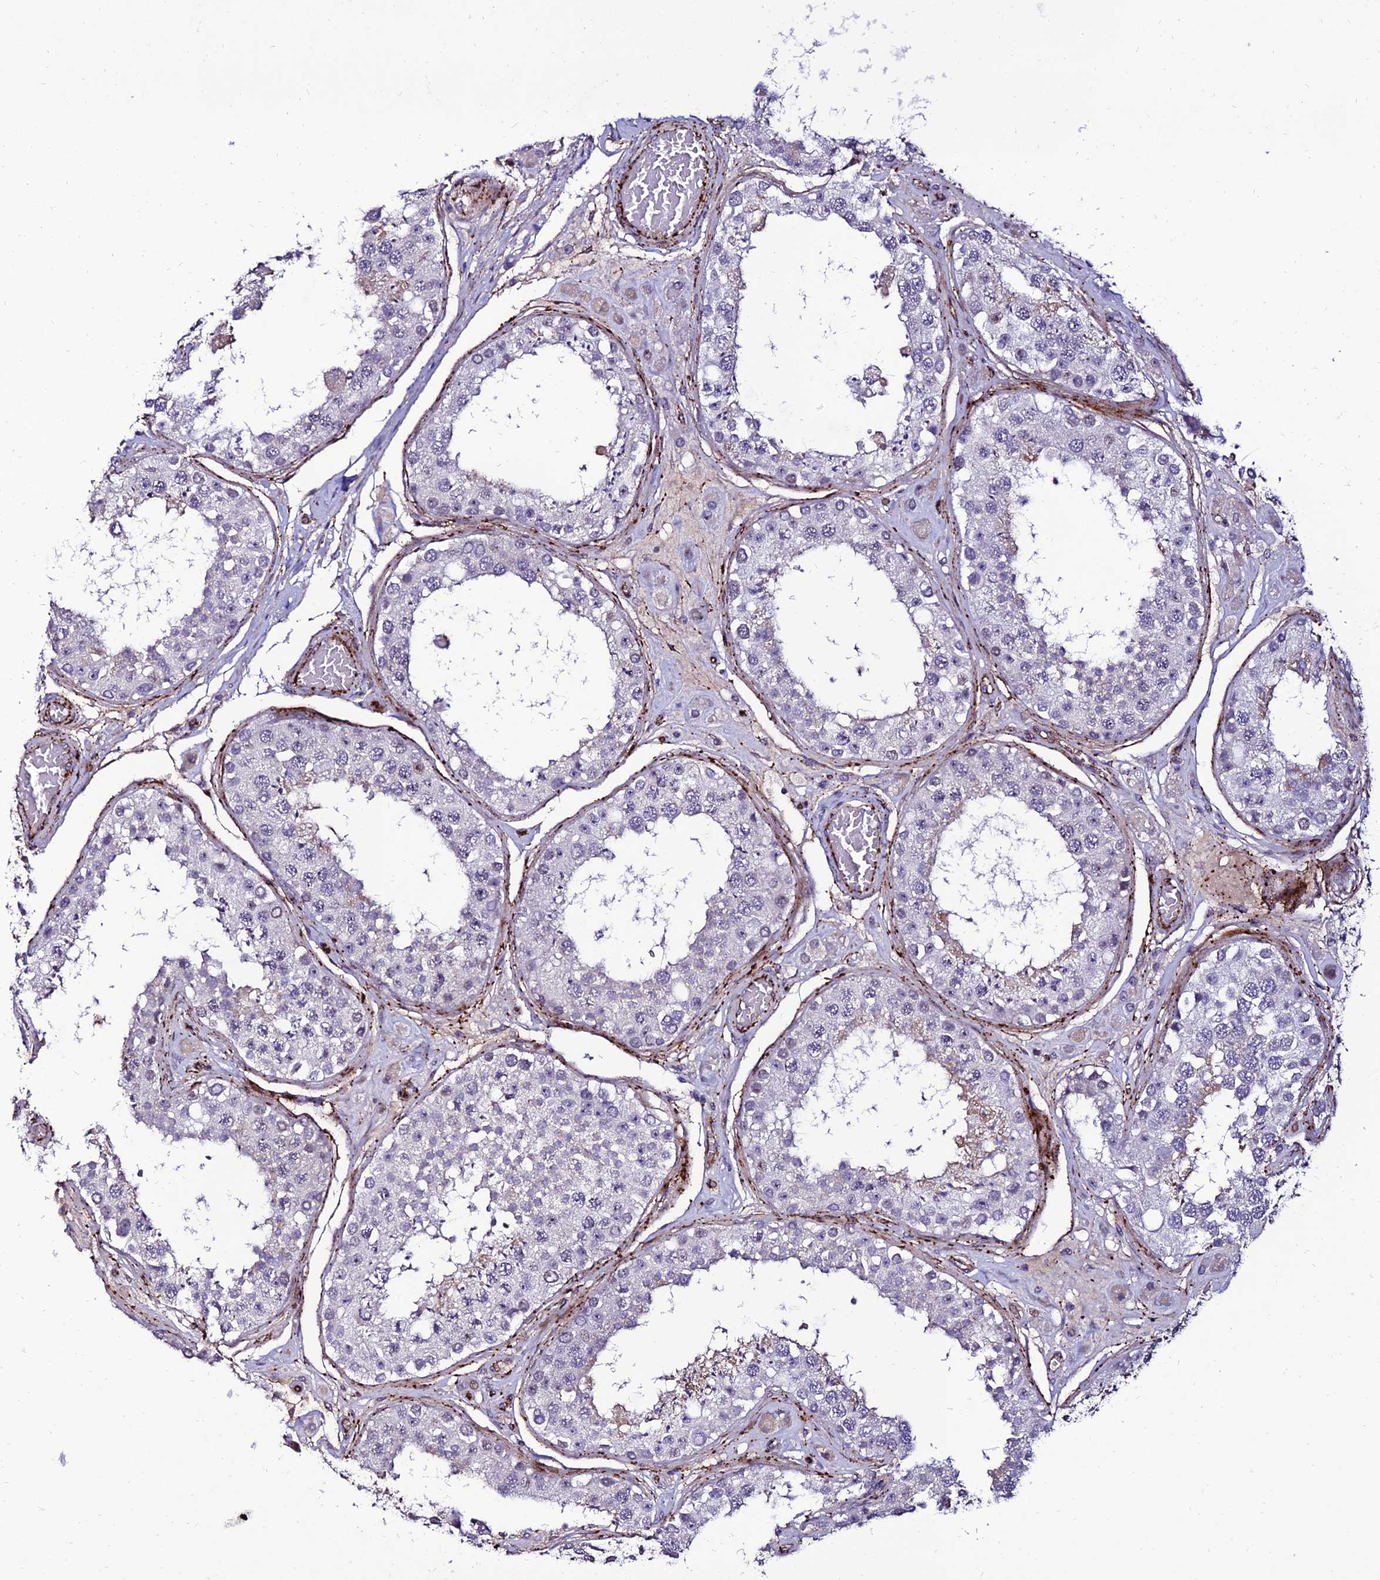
{"staining": {"intensity": "weak", "quantity": "<25%", "location": "cytoplasmic/membranous"}, "tissue": "testis", "cell_type": "Cells in seminiferous ducts", "image_type": "normal", "snomed": [{"axis": "morphology", "description": "Normal tissue, NOS"}, {"axis": "topography", "description": "Testis"}], "caption": "Cells in seminiferous ducts are negative for protein expression in unremarkable human testis.", "gene": "ALDH3B2", "patient": {"sex": "male", "age": 25}}